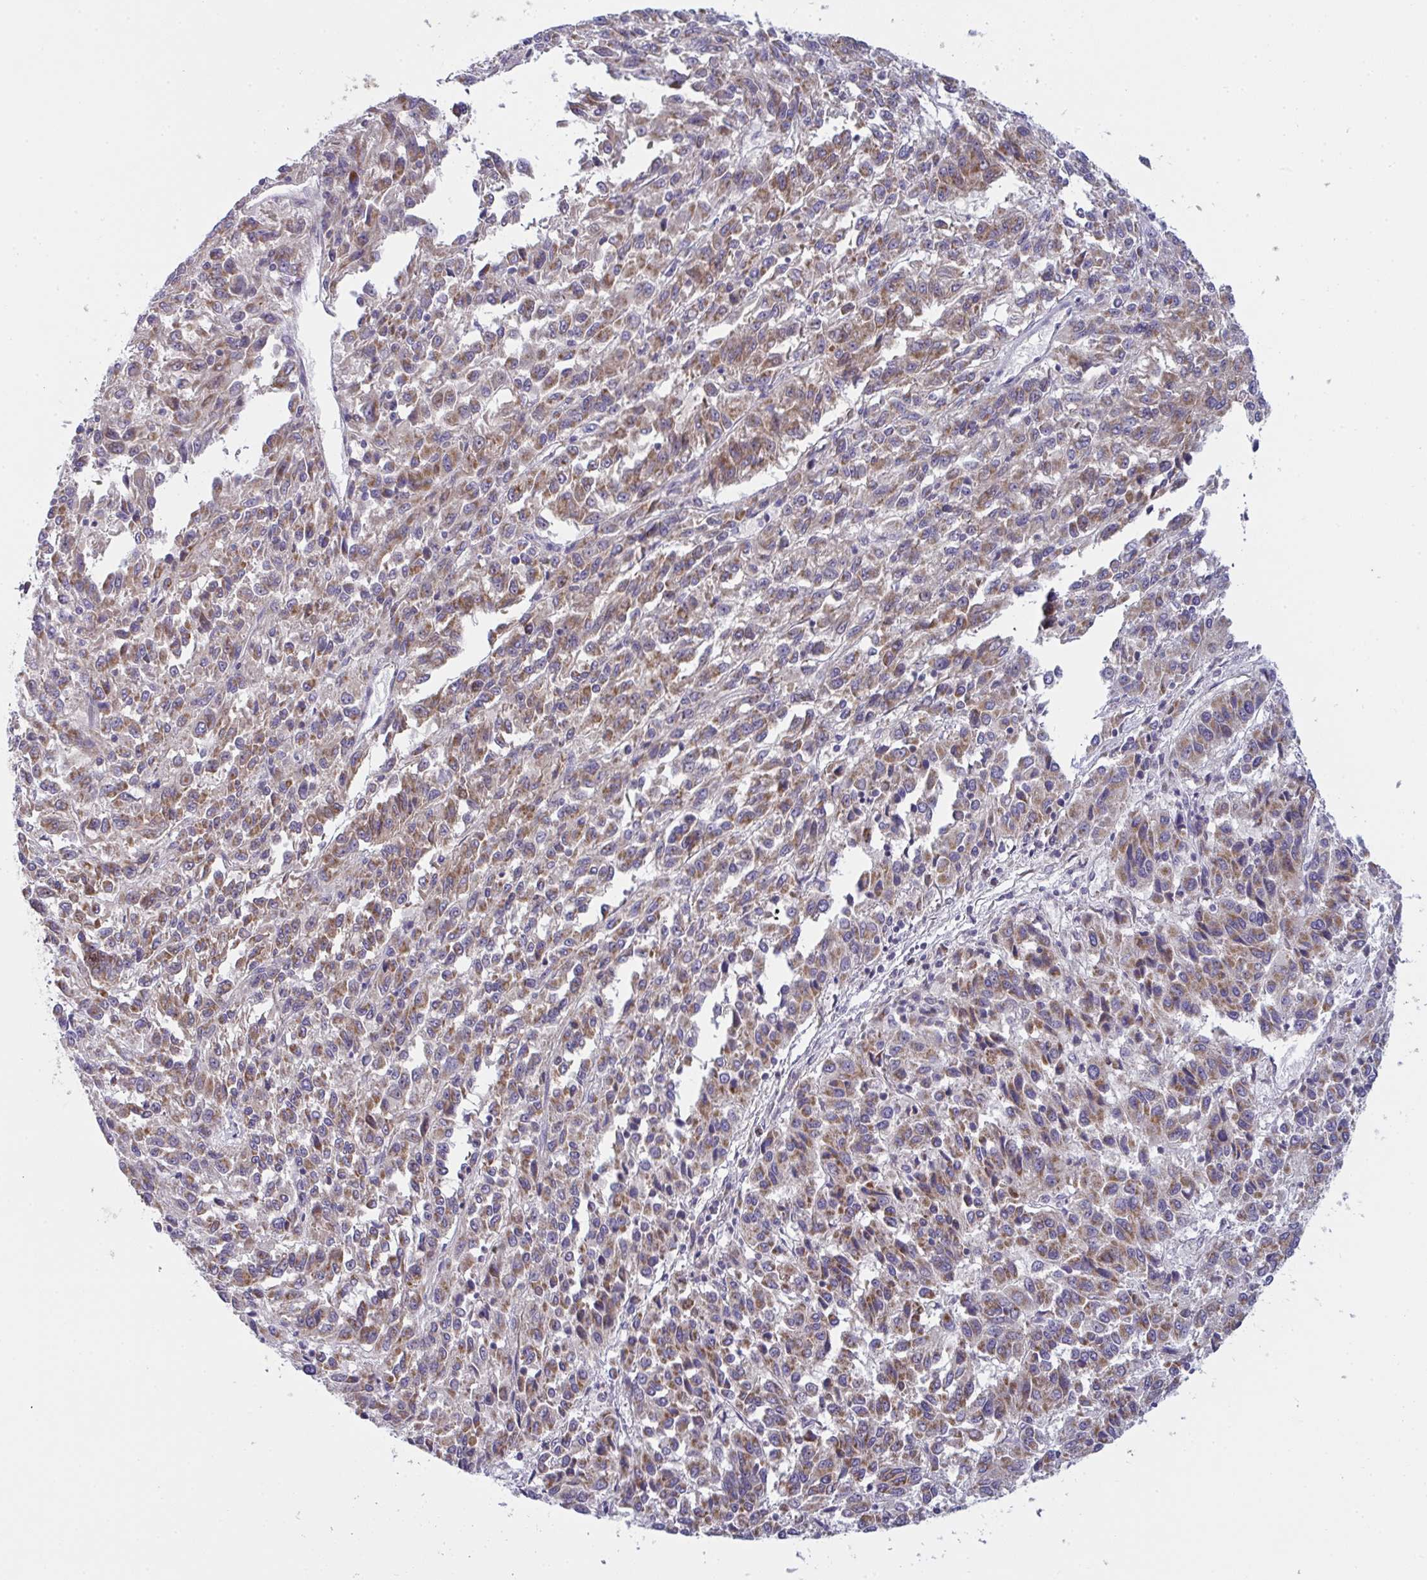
{"staining": {"intensity": "moderate", "quantity": ">75%", "location": "cytoplasmic/membranous"}, "tissue": "melanoma", "cell_type": "Tumor cells", "image_type": "cancer", "snomed": [{"axis": "morphology", "description": "Malignant melanoma, Metastatic site"}, {"axis": "topography", "description": "Lung"}], "caption": "Protein expression analysis of melanoma demonstrates moderate cytoplasmic/membranous expression in approximately >75% of tumor cells.", "gene": "MRPS2", "patient": {"sex": "male", "age": 64}}